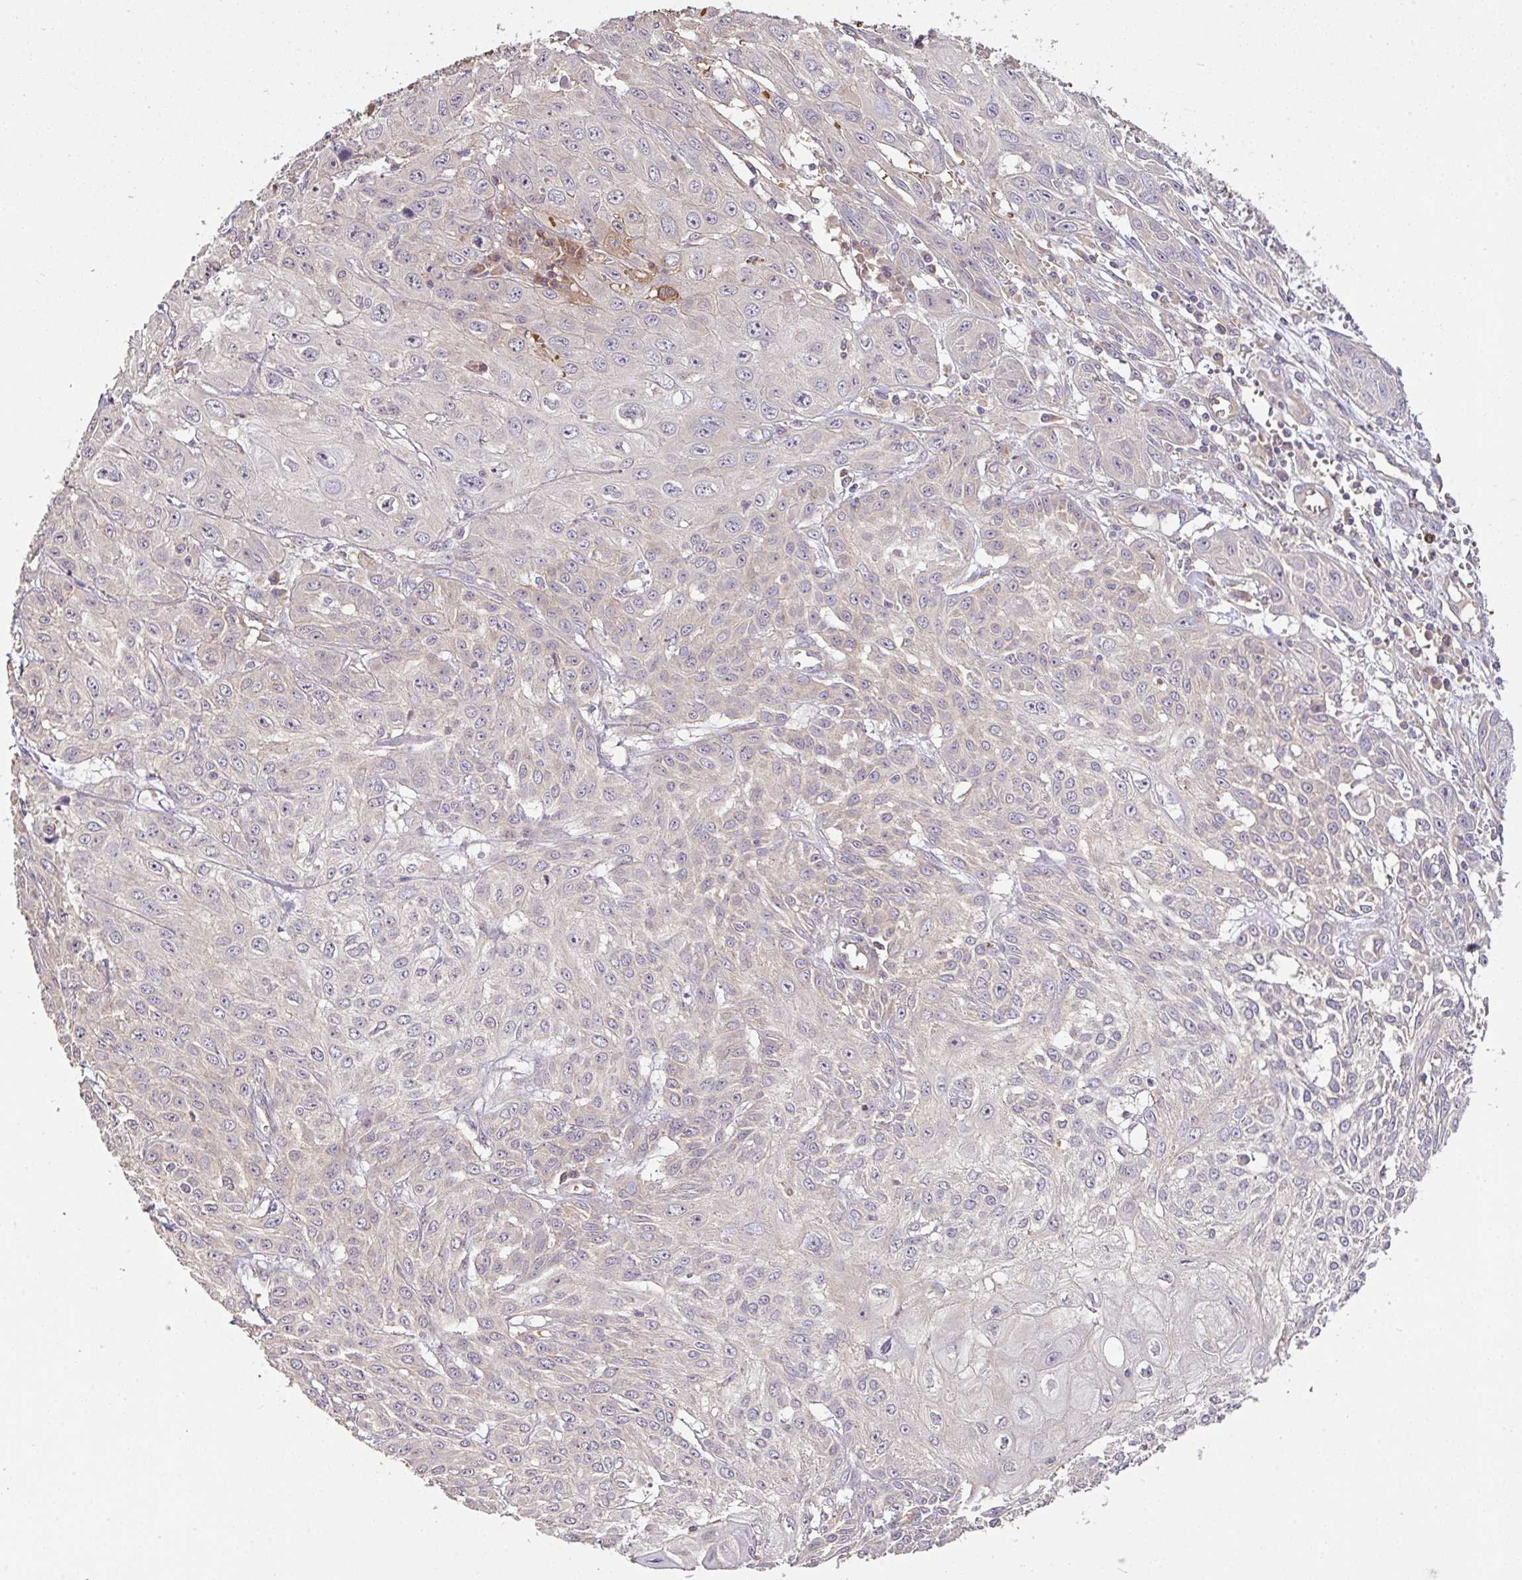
{"staining": {"intensity": "negative", "quantity": "none", "location": "none"}, "tissue": "skin cancer", "cell_type": "Tumor cells", "image_type": "cancer", "snomed": [{"axis": "morphology", "description": "Squamous cell carcinoma, NOS"}, {"axis": "topography", "description": "Skin"}, {"axis": "topography", "description": "Vulva"}], "caption": "Micrograph shows no significant protein staining in tumor cells of skin cancer (squamous cell carcinoma). Nuclei are stained in blue.", "gene": "C1QTNF9B", "patient": {"sex": "female", "age": 71}}